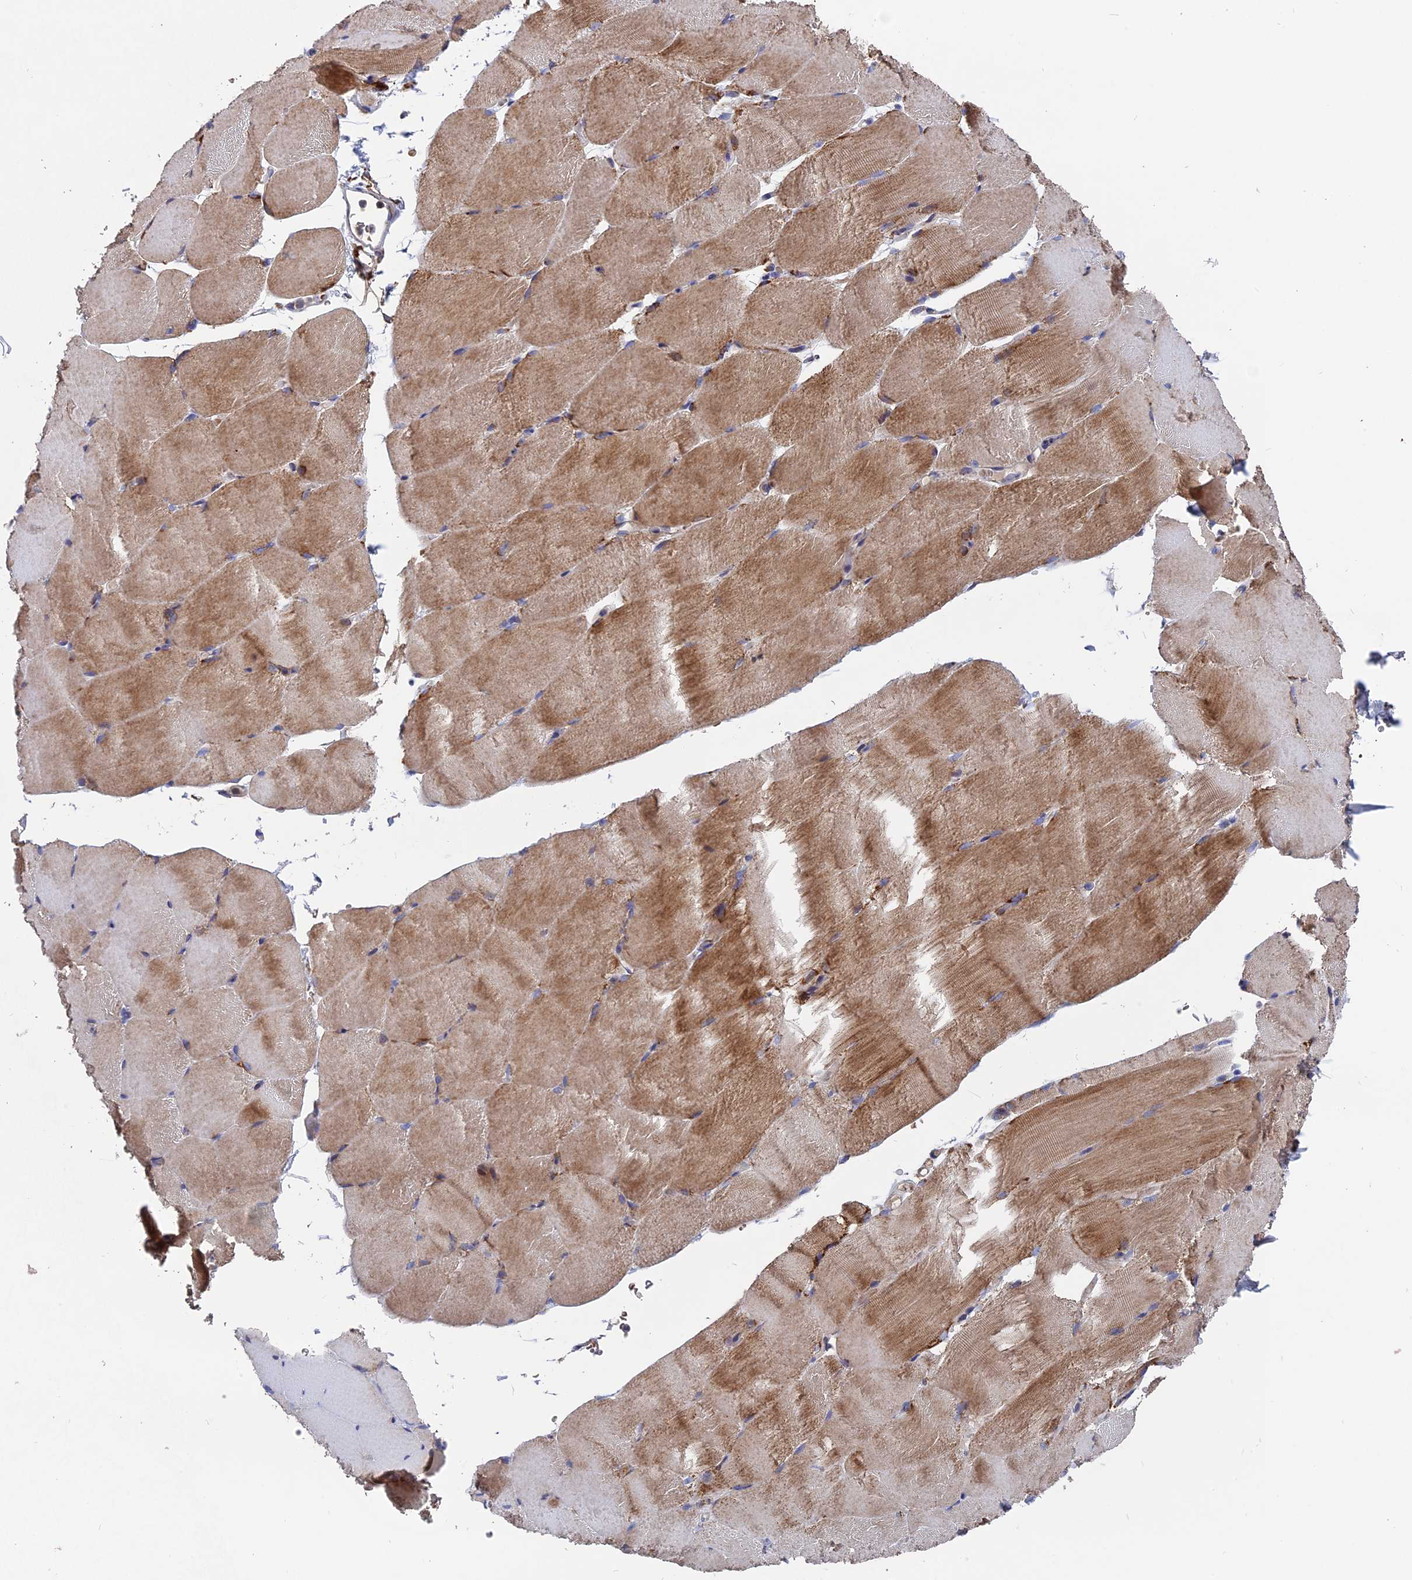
{"staining": {"intensity": "moderate", "quantity": "25%-75%", "location": "cytoplasmic/membranous"}, "tissue": "skeletal muscle", "cell_type": "Myocytes", "image_type": "normal", "snomed": [{"axis": "morphology", "description": "Normal tissue, NOS"}, {"axis": "topography", "description": "Skeletal muscle"}, {"axis": "topography", "description": "Parathyroid gland"}], "caption": "Moderate cytoplasmic/membranous expression for a protein is present in approximately 25%-75% of myocytes of normal skeletal muscle using immunohistochemistry (IHC).", "gene": "TGFA", "patient": {"sex": "female", "age": 37}}